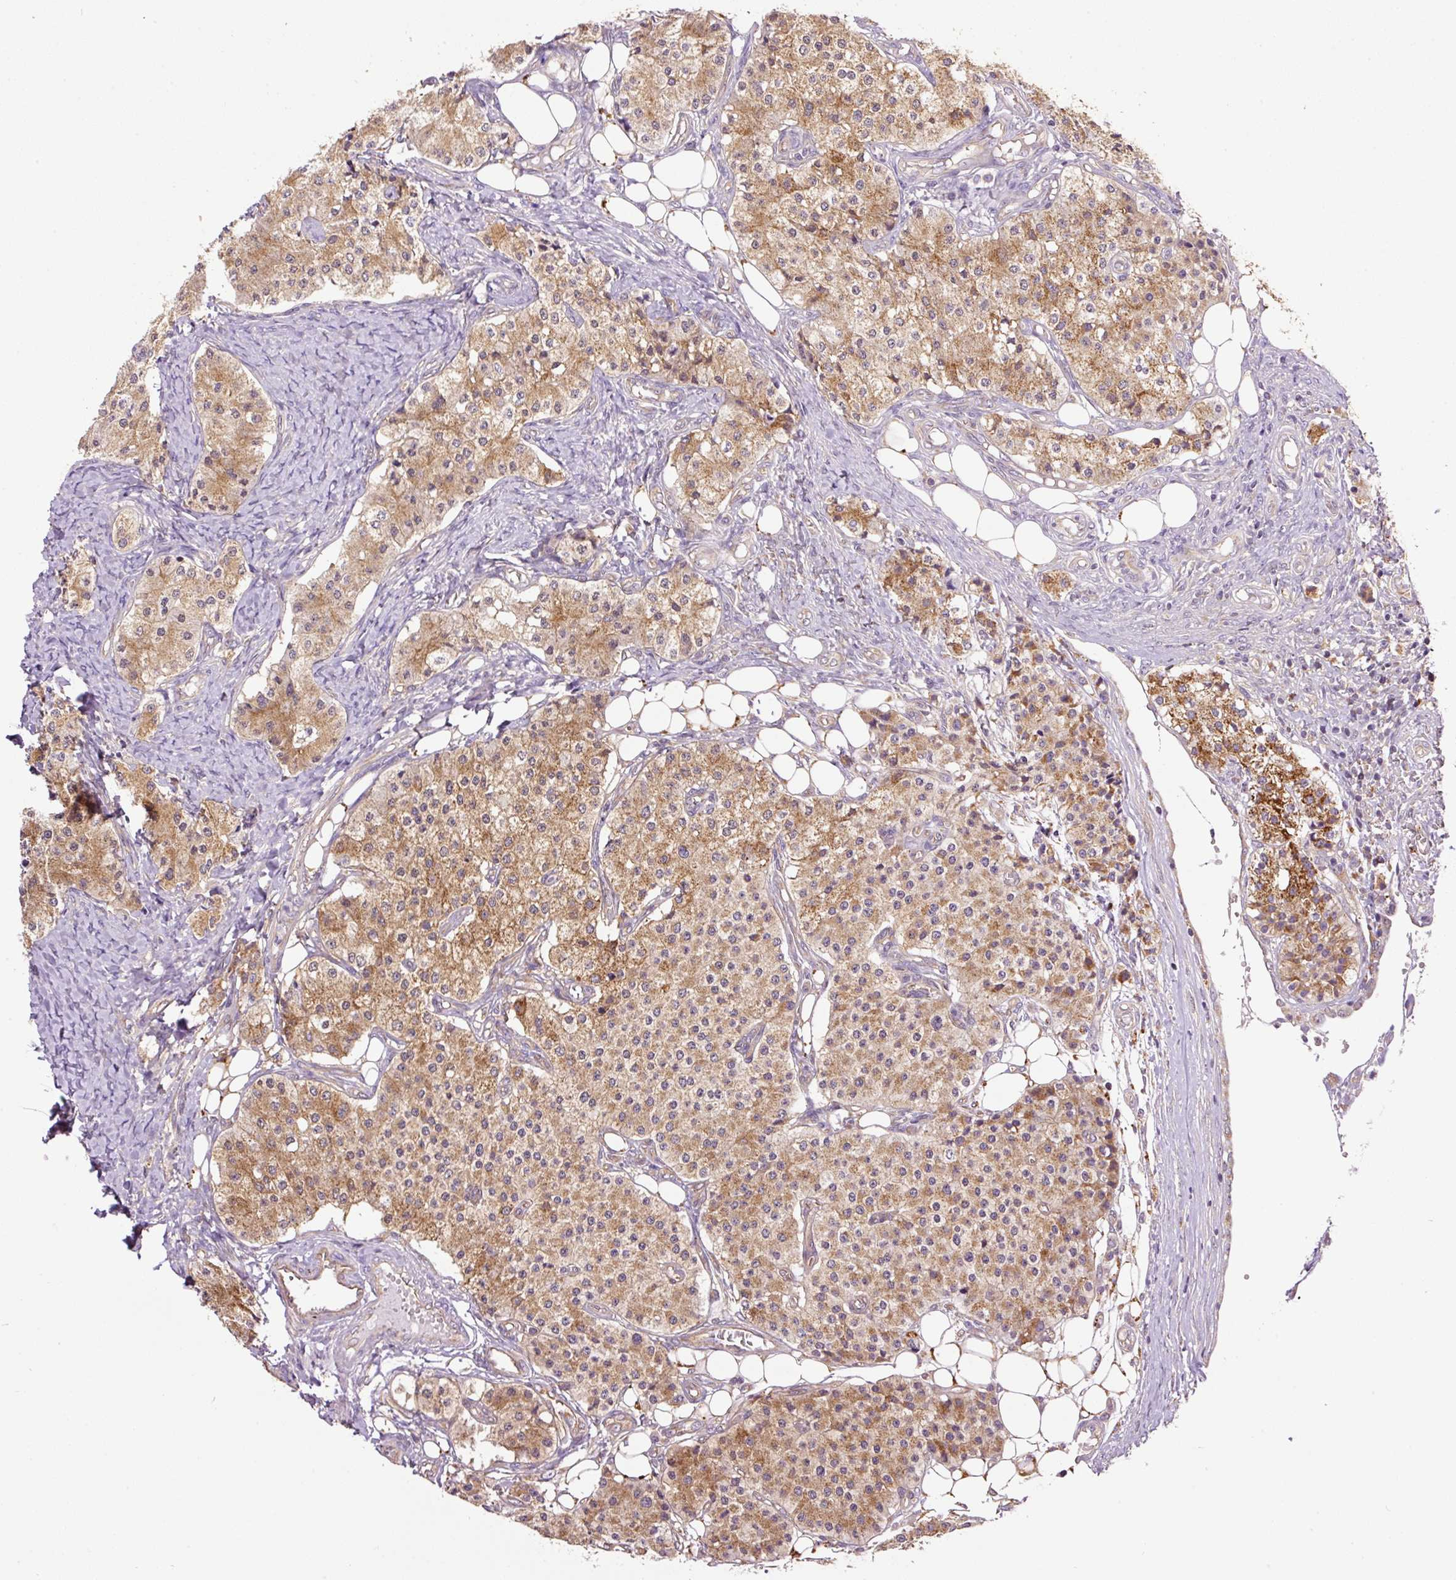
{"staining": {"intensity": "strong", "quantity": "25%-75%", "location": "cytoplasmic/membranous"}, "tissue": "carcinoid", "cell_type": "Tumor cells", "image_type": "cancer", "snomed": [{"axis": "morphology", "description": "Carcinoid, malignant, NOS"}, {"axis": "topography", "description": "Colon"}], "caption": "Immunohistochemistry image of carcinoid stained for a protein (brown), which demonstrates high levels of strong cytoplasmic/membranous staining in about 25%-75% of tumor cells.", "gene": "PCK2", "patient": {"sex": "female", "age": 52}}